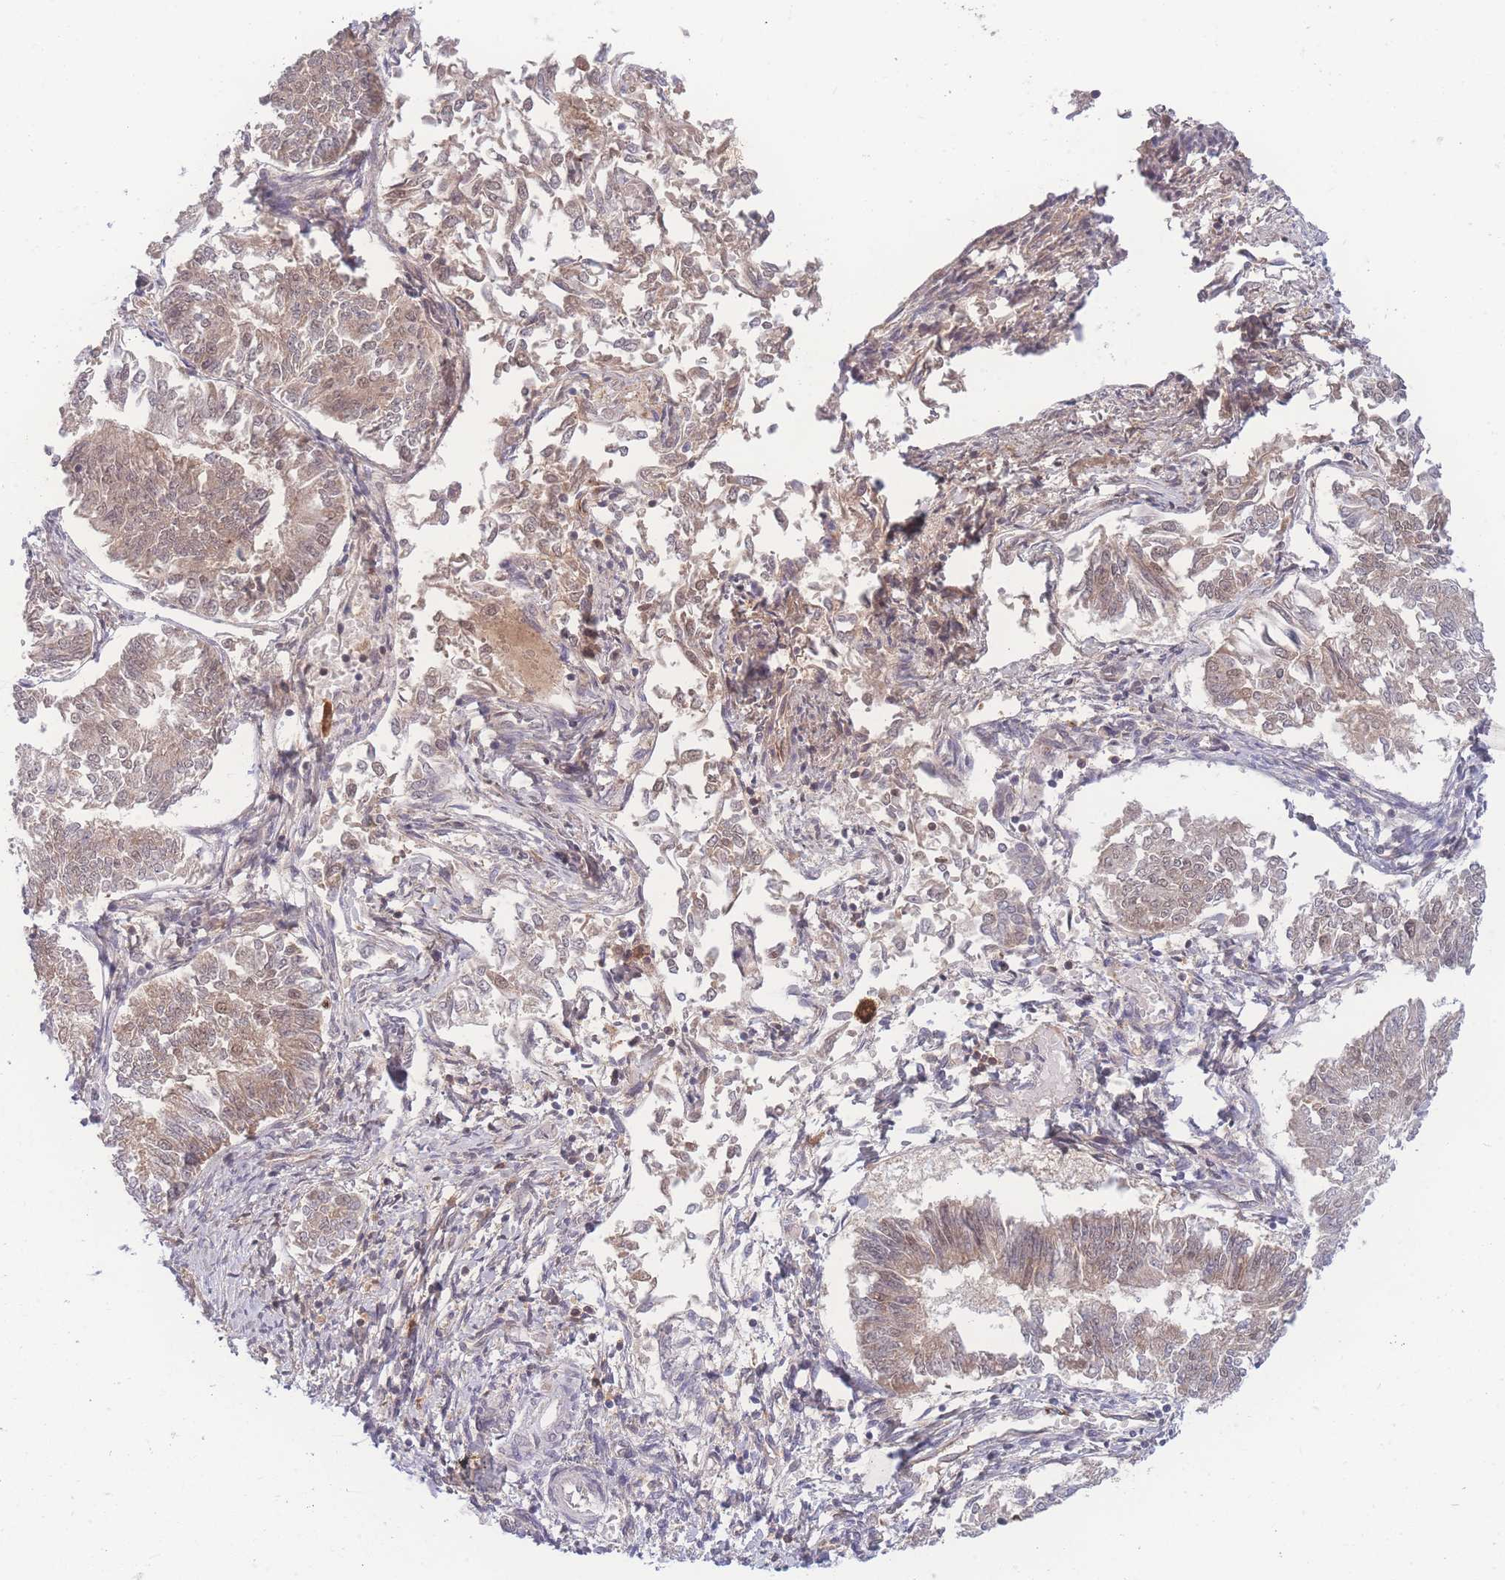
{"staining": {"intensity": "weak", "quantity": "25%-75%", "location": "nuclear"}, "tissue": "endometrial cancer", "cell_type": "Tumor cells", "image_type": "cancer", "snomed": [{"axis": "morphology", "description": "Adenocarcinoma, NOS"}, {"axis": "topography", "description": "Endometrium"}], "caption": "Weak nuclear protein expression is present in about 25%-75% of tumor cells in endometrial cancer. (Stains: DAB in brown, nuclei in blue, Microscopy: brightfield microscopy at high magnification).", "gene": "RAVER1", "patient": {"sex": "female", "age": 58}}